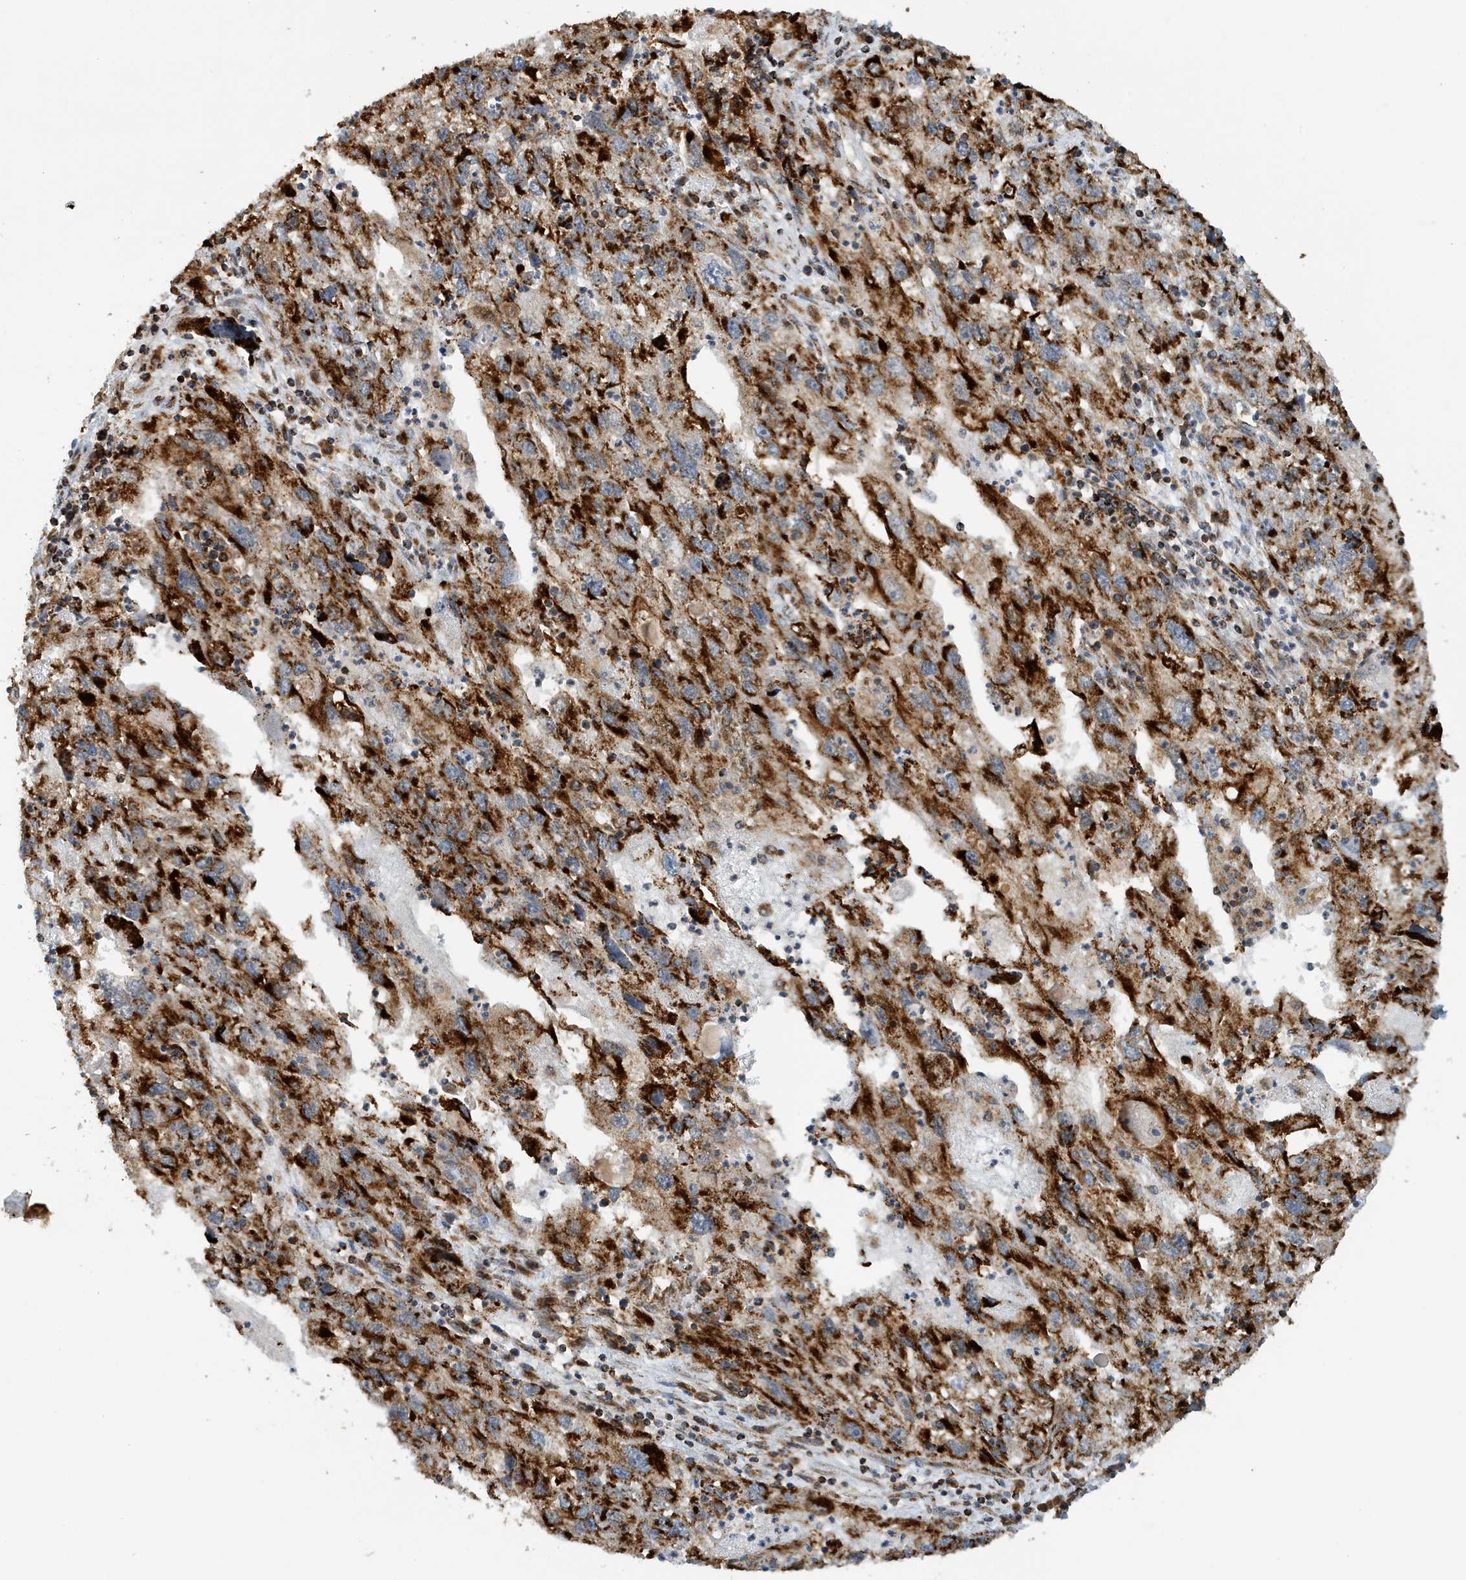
{"staining": {"intensity": "strong", "quantity": ">75%", "location": "cytoplasmic/membranous"}, "tissue": "endometrial cancer", "cell_type": "Tumor cells", "image_type": "cancer", "snomed": [{"axis": "morphology", "description": "Adenocarcinoma, NOS"}, {"axis": "topography", "description": "Endometrium"}], "caption": "This image displays immunohistochemistry (IHC) staining of human endometrial cancer, with high strong cytoplasmic/membranous expression in approximately >75% of tumor cells.", "gene": "MAN1A1", "patient": {"sex": "female", "age": 49}}